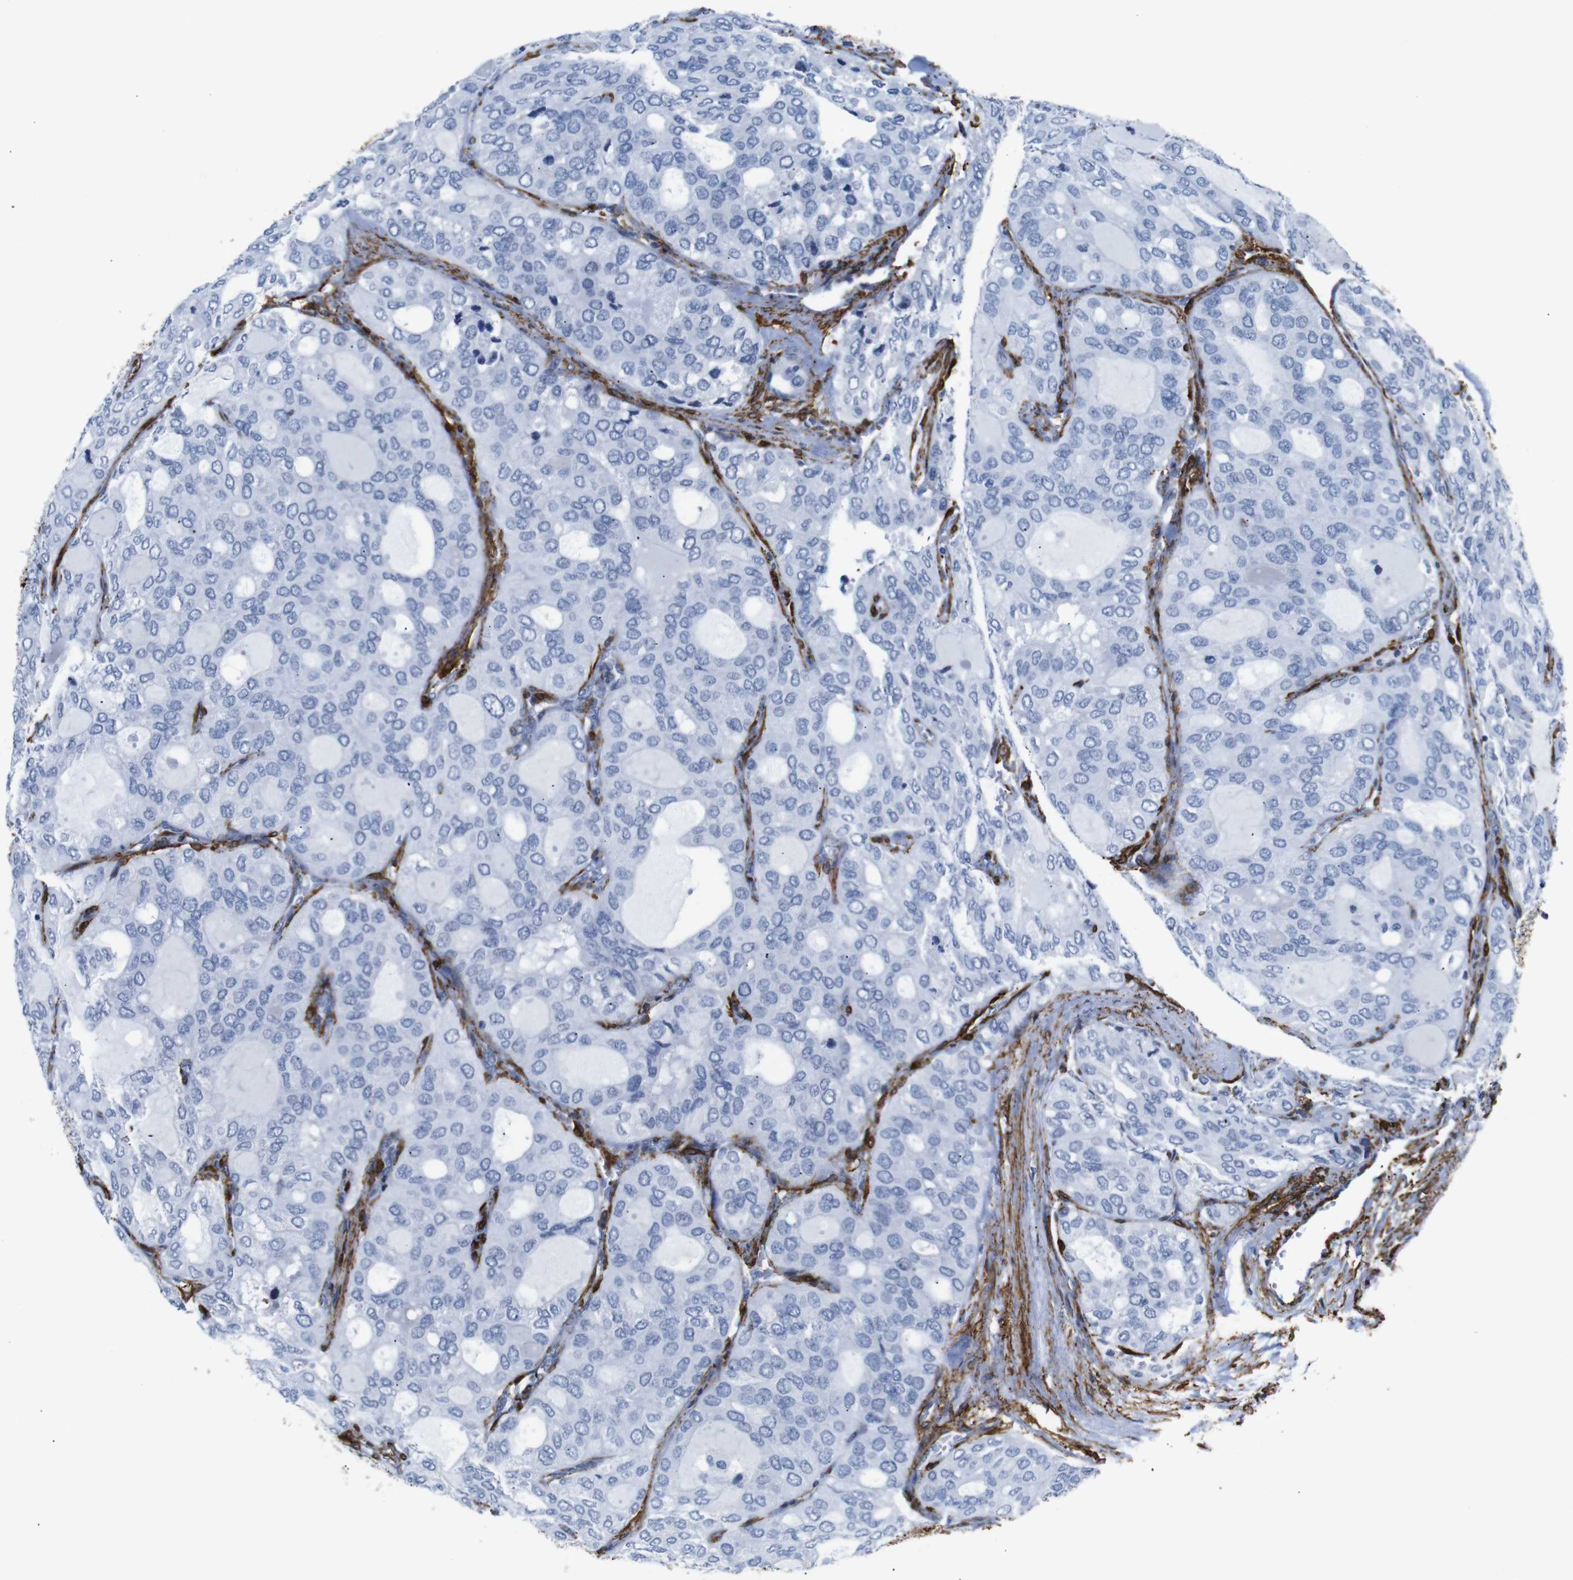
{"staining": {"intensity": "negative", "quantity": "none", "location": "none"}, "tissue": "thyroid cancer", "cell_type": "Tumor cells", "image_type": "cancer", "snomed": [{"axis": "morphology", "description": "Follicular adenoma carcinoma, NOS"}, {"axis": "topography", "description": "Thyroid gland"}], "caption": "High magnification brightfield microscopy of thyroid cancer (follicular adenoma carcinoma) stained with DAB (brown) and counterstained with hematoxylin (blue): tumor cells show no significant staining. (IHC, brightfield microscopy, high magnification).", "gene": "ACTA2", "patient": {"sex": "male", "age": 75}}